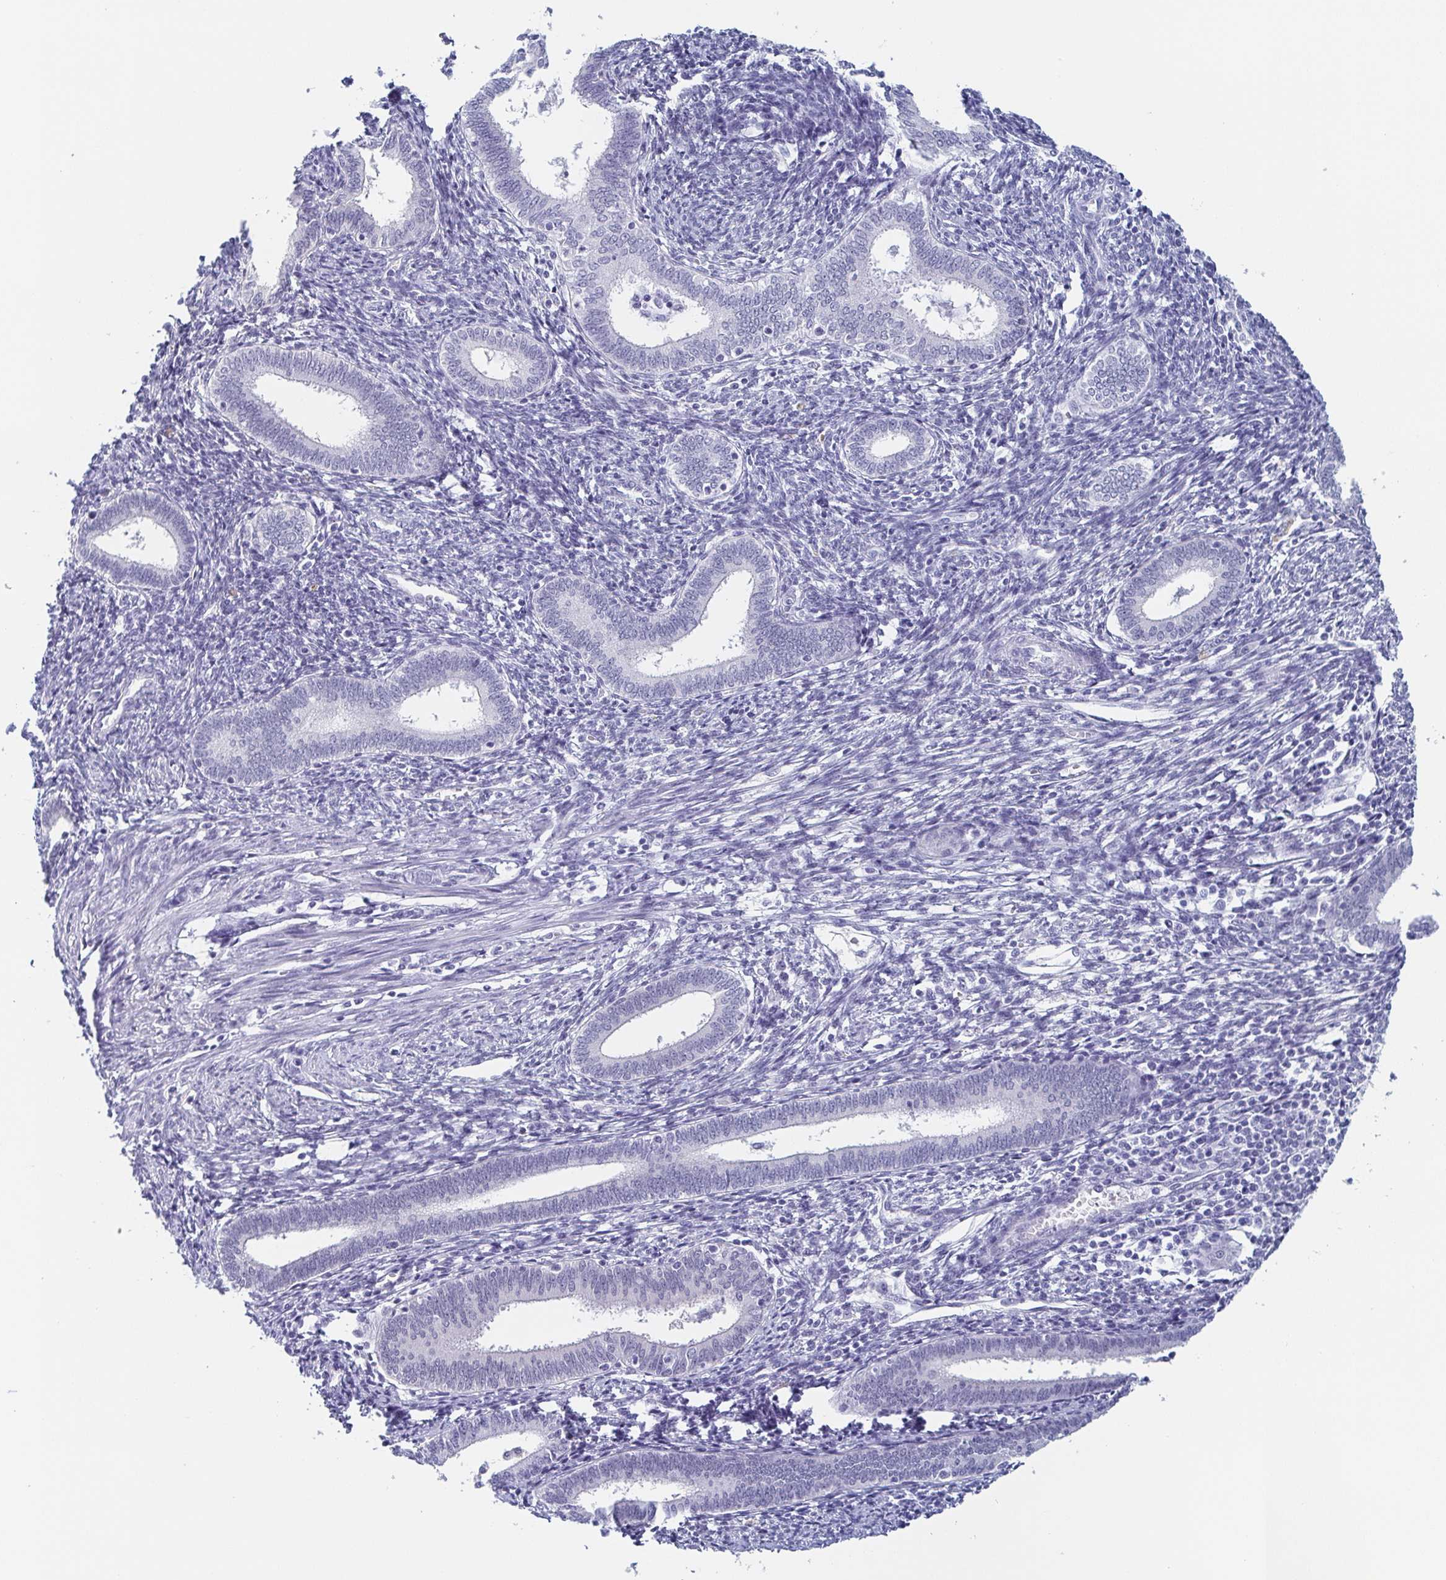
{"staining": {"intensity": "negative", "quantity": "none", "location": "none"}, "tissue": "endometrium", "cell_type": "Cells in endometrial stroma", "image_type": "normal", "snomed": [{"axis": "morphology", "description": "Normal tissue, NOS"}, {"axis": "topography", "description": "Endometrium"}], "caption": "A histopathology image of endometrium stained for a protein displays no brown staining in cells in endometrial stroma.", "gene": "REG4", "patient": {"sex": "female", "age": 41}}